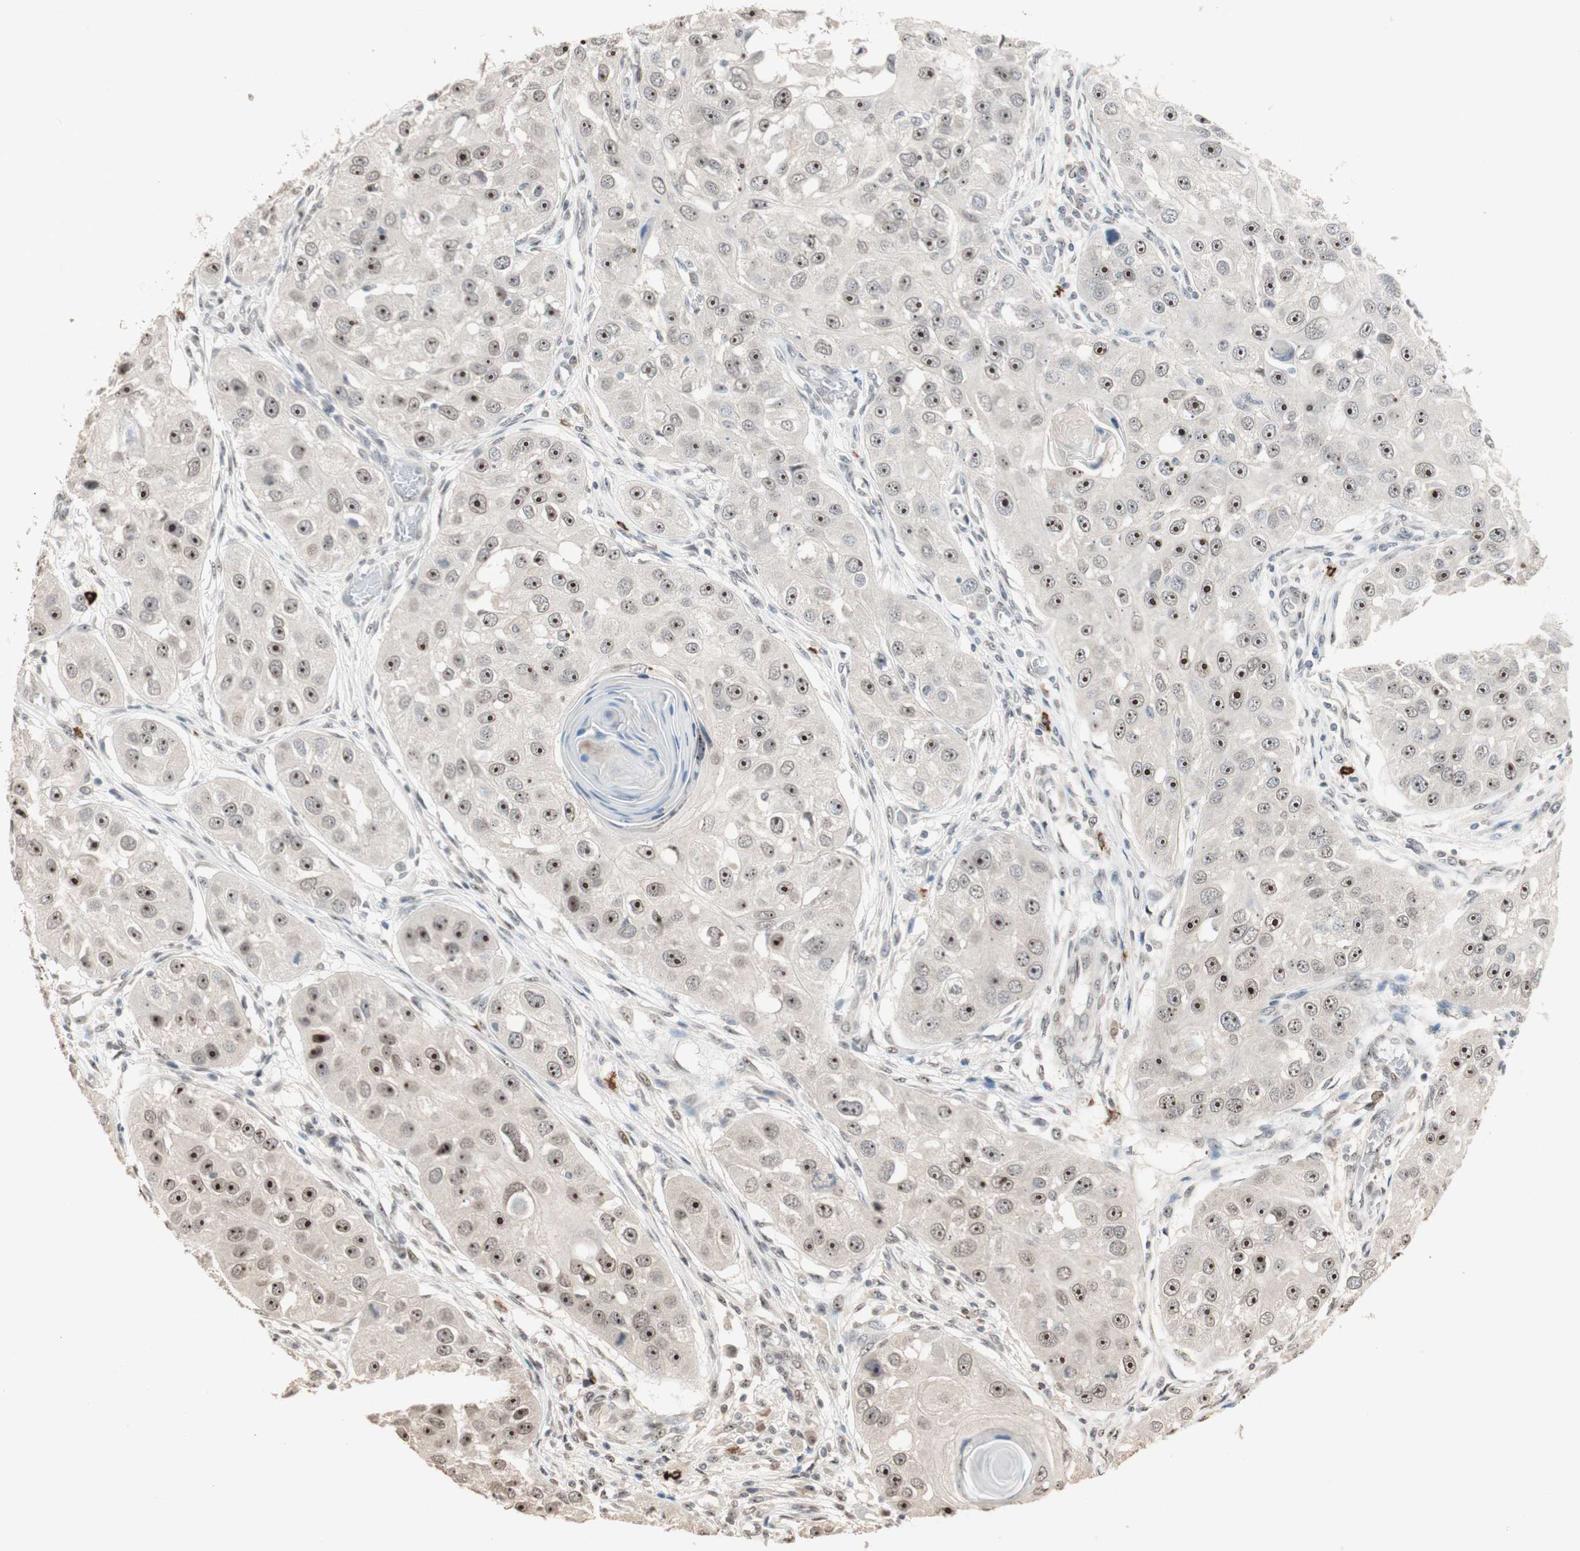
{"staining": {"intensity": "moderate", "quantity": "25%-75%", "location": "nuclear"}, "tissue": "head and neck cancer", "cell_type": "Tumor cells", "image_type": "cancer", "snomed": [{"axis": "morphology", "description": "Normal tissue, NOS"}, {"axis": "morphology", "description": "Squamous cell carcinoma, NOS"}, {"axis": "topography", "description": "Skeletal muscle"}, {"axis": "topography", "description": "Head-Neck"}], "caption": "Protein staining displays moderate nuclear expression in about 25%-75% of tumor cells in head and neck cancer (squamous cell carcinoma).", "gene": "ETV4", "patient": {"sex": "male", "age": 51}}